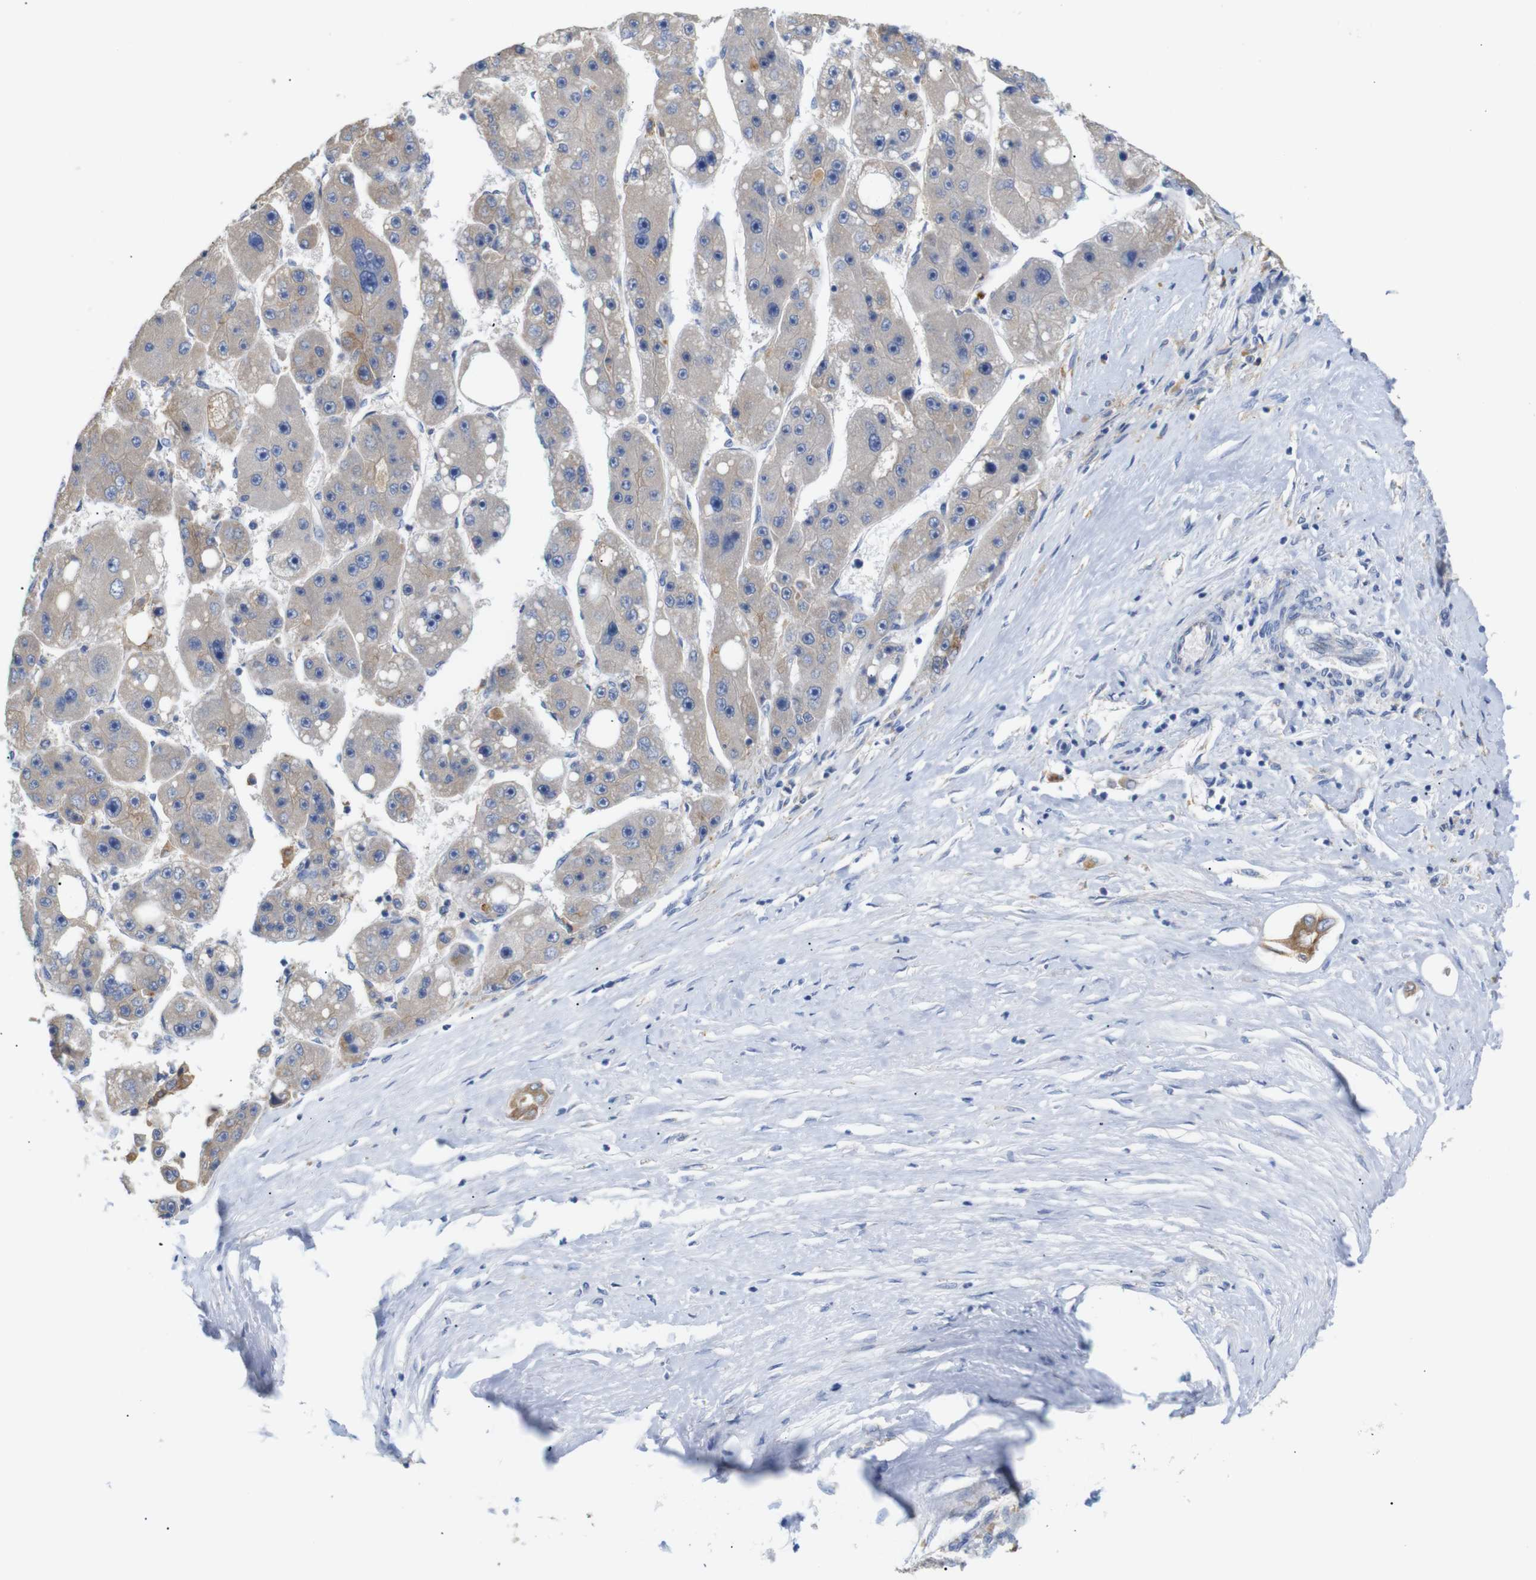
{"staining": {"intensity": "weak", "quantity": ">75%", "location": "cytoplasmic/membranous"}, "tissue": "liver cancer", "cell_type": "Tumor cells", "image_type": "cancer", "snomed": [{"axis": "morphology", "description": "Carcinoma, Hepatocellular, NOS"}, {"axis": "topography", "description": "Liver"}], "caption": "IHC staining of hepatocellular carcinoma (liver), which exhibits low levels of weak cytoplasmic/membranous staining in about >75% of tumor cells indicating weak cytoplasmic/membranous protein staining. The staining was performed using DAB (brown) for protein detection and nuclei were counterstained in hematoxylin (blue).", "gene": "ALOX15", "patient": {"sex": "female", "age": 61}}